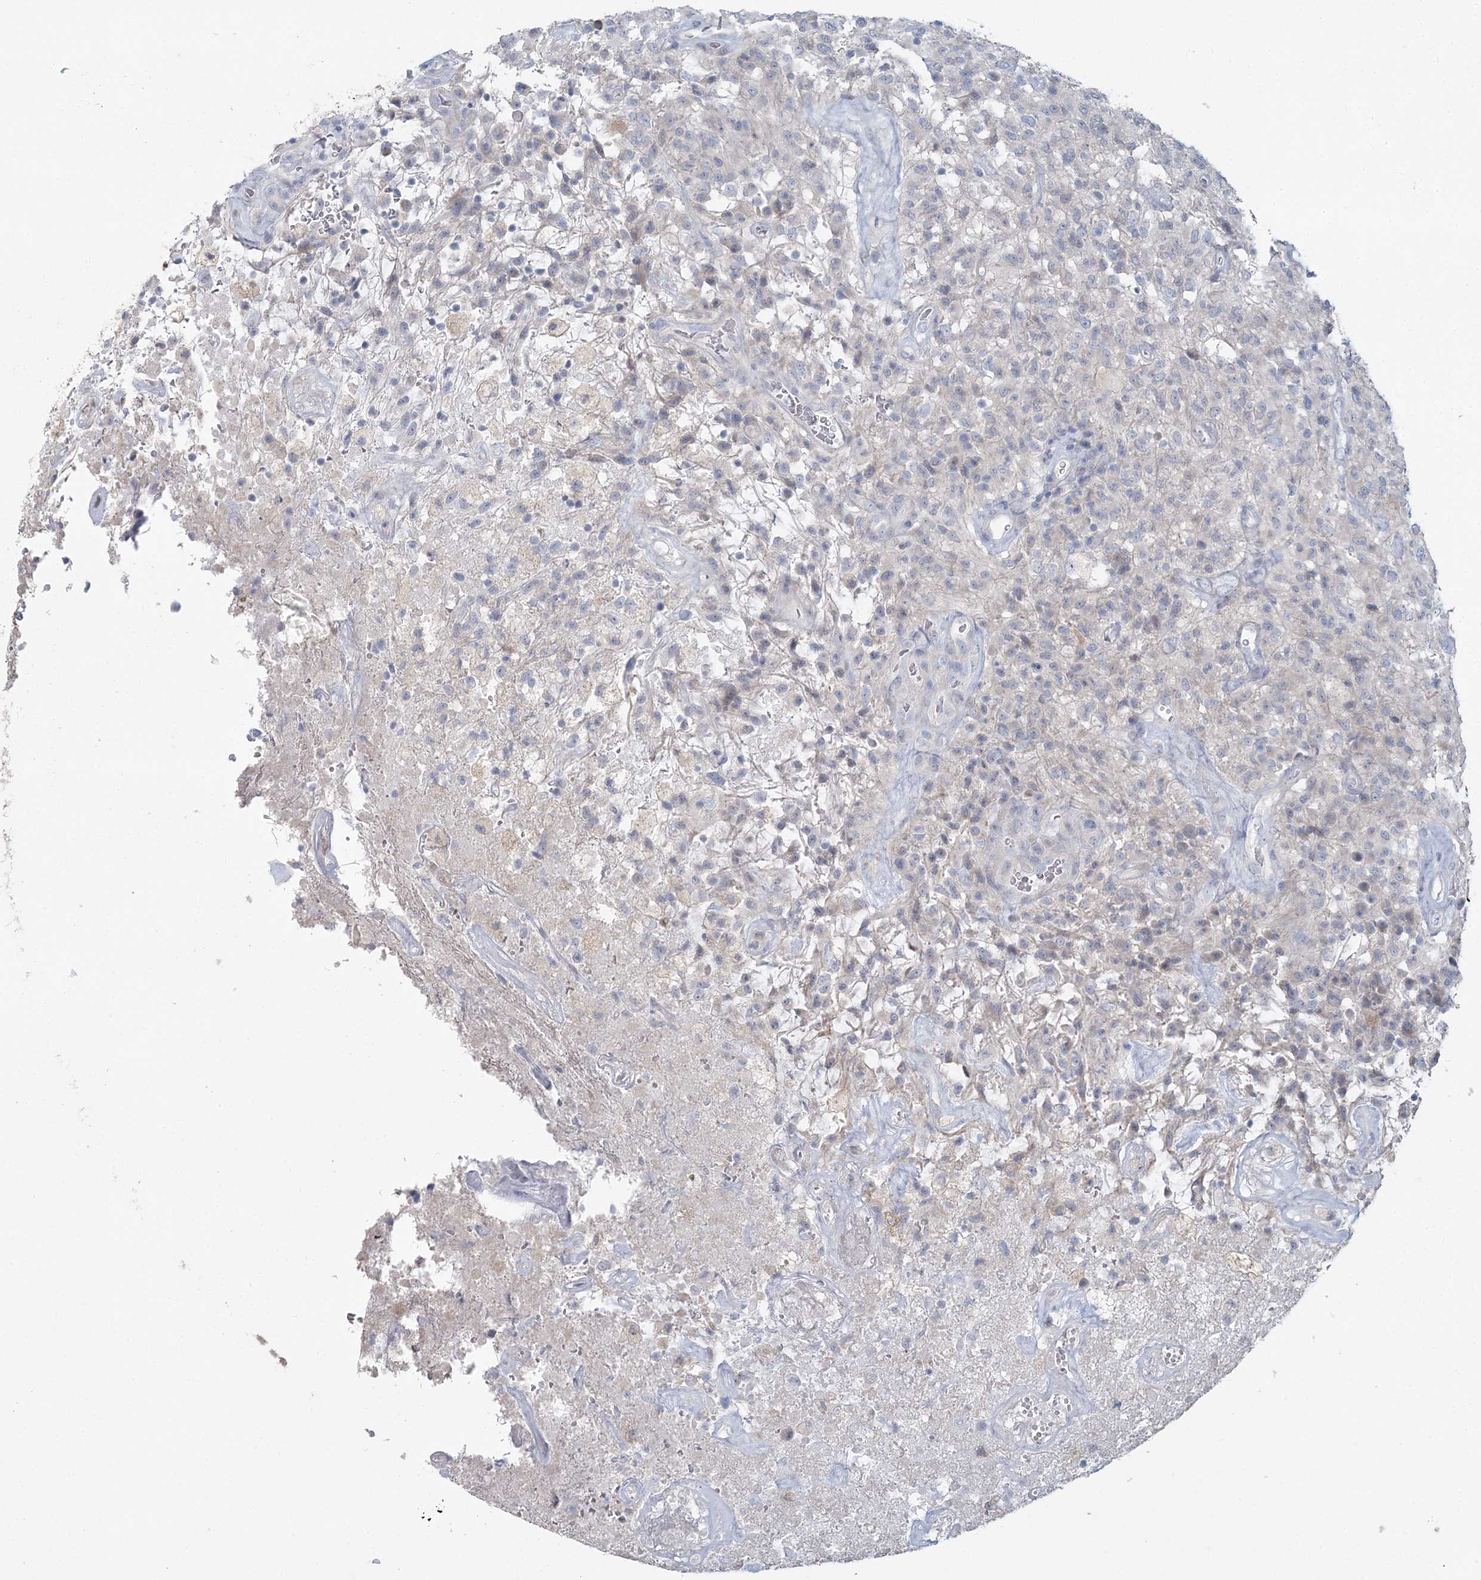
{"staining": {"intensity": "negative", "quantity": "none", "location": "none"}, "tissue": "glioma", "cell_type": "Tumor cells", "image_type": "cancer", "snomed": [{"axis": "morphology", "description": "Glioma, malignant, High grade"}, {"axis": "topography", "description": "Brain"}], "caption": "High power microscopy histopathology image of an IHC histopathology image of malignant glioma (high-grade), revealing no significant expression in tumor cells.", "gene": "CMBL", "patient": {"sex": "female", "age": 57}}